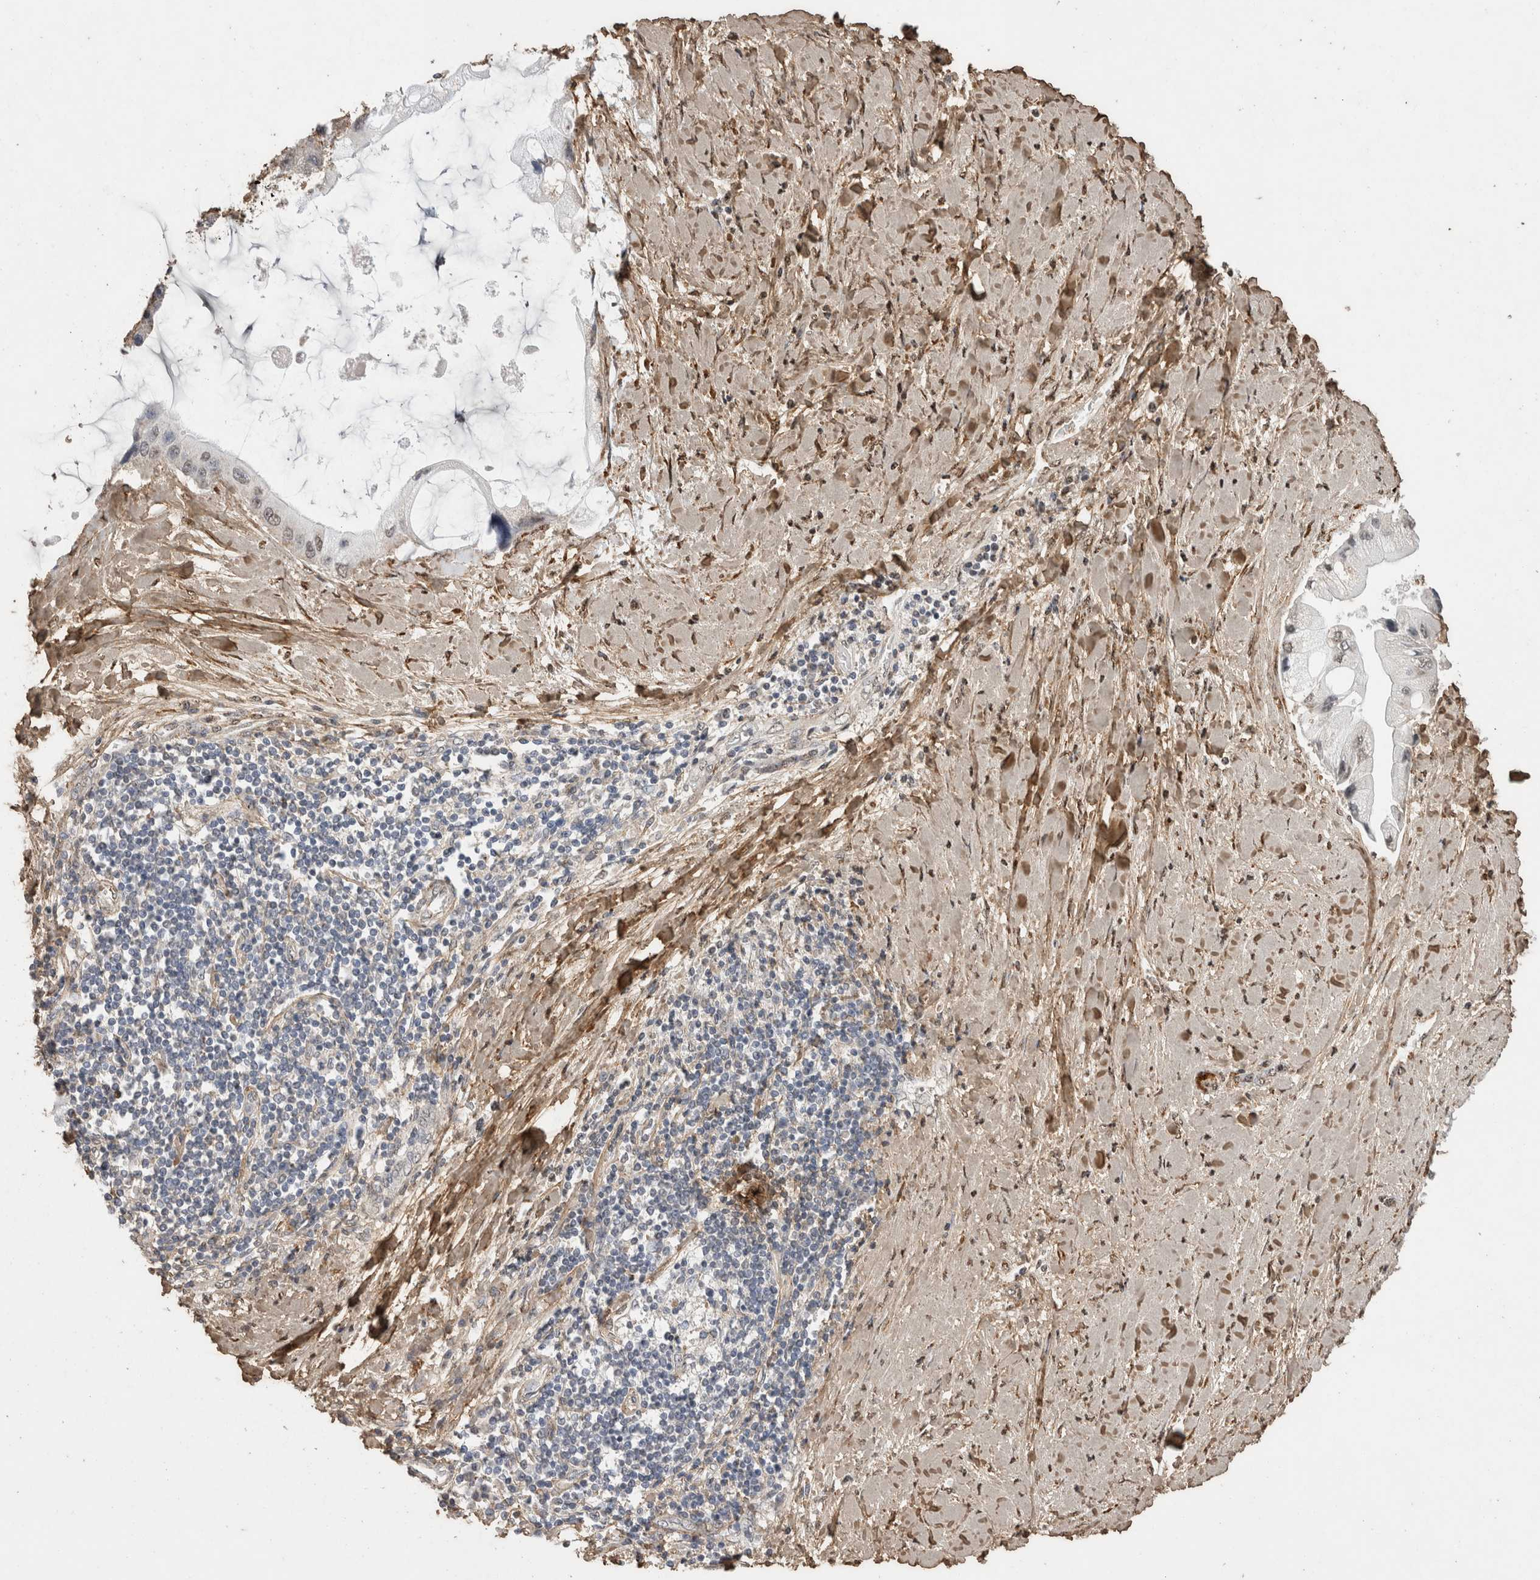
{"staining": {"intensity": "negative", "quantity": "none", "location": "none"}, "tissue": "liver cancer", "cell_type": "Tumor cells", "image_type": "cancer", "snomed": [{"axis": "morphology", "description": "Cholangiocarcinoma"}, {"axis": "topography", "description": "Liver"}], "caption": "Protein analysis of liver cancer (cholangiocarcinoma) shows no significant expression in tumor cells.", "gene": "C1QTNF5", "patient": {"sex": "male", "age": 50}}